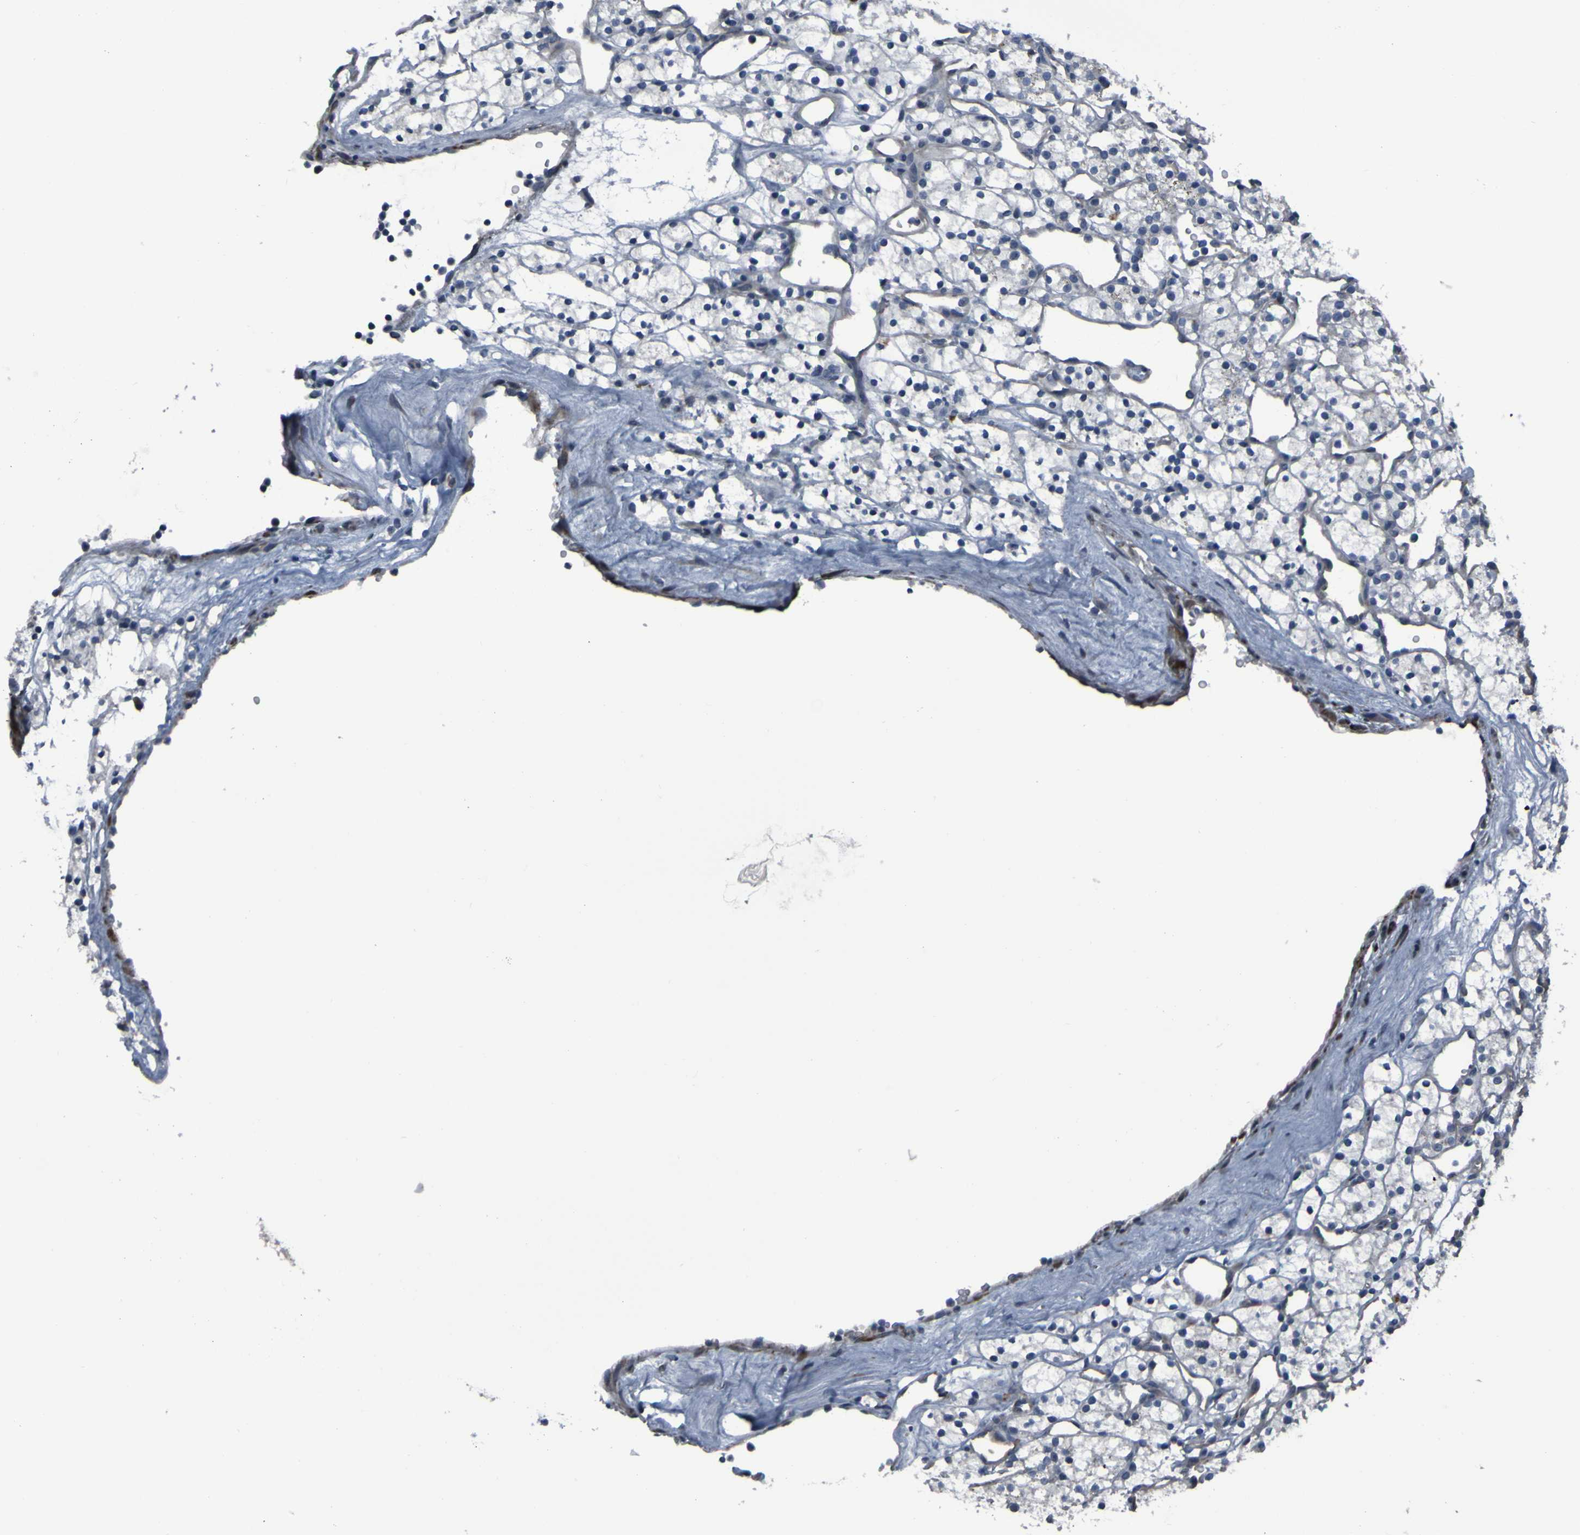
{"staining": {"intensity": "negative", "quantity": "none", "location": "none"}, "tissue": "renal cancer", "cell_type": "Tumor cells", "image_type": "cancer", "snomed": [{"axis": "morphology", "description": "Adenocarcinoma, NOS"}, {"axis": "topography", "description": "Kidney"}], "caption": "Renal cancer (adenocarcinoma) stained for a protein using IHC displays no staining tumor cells.", "gene": "OSTM1", "patient": {"sex": "female", "age": 60}}